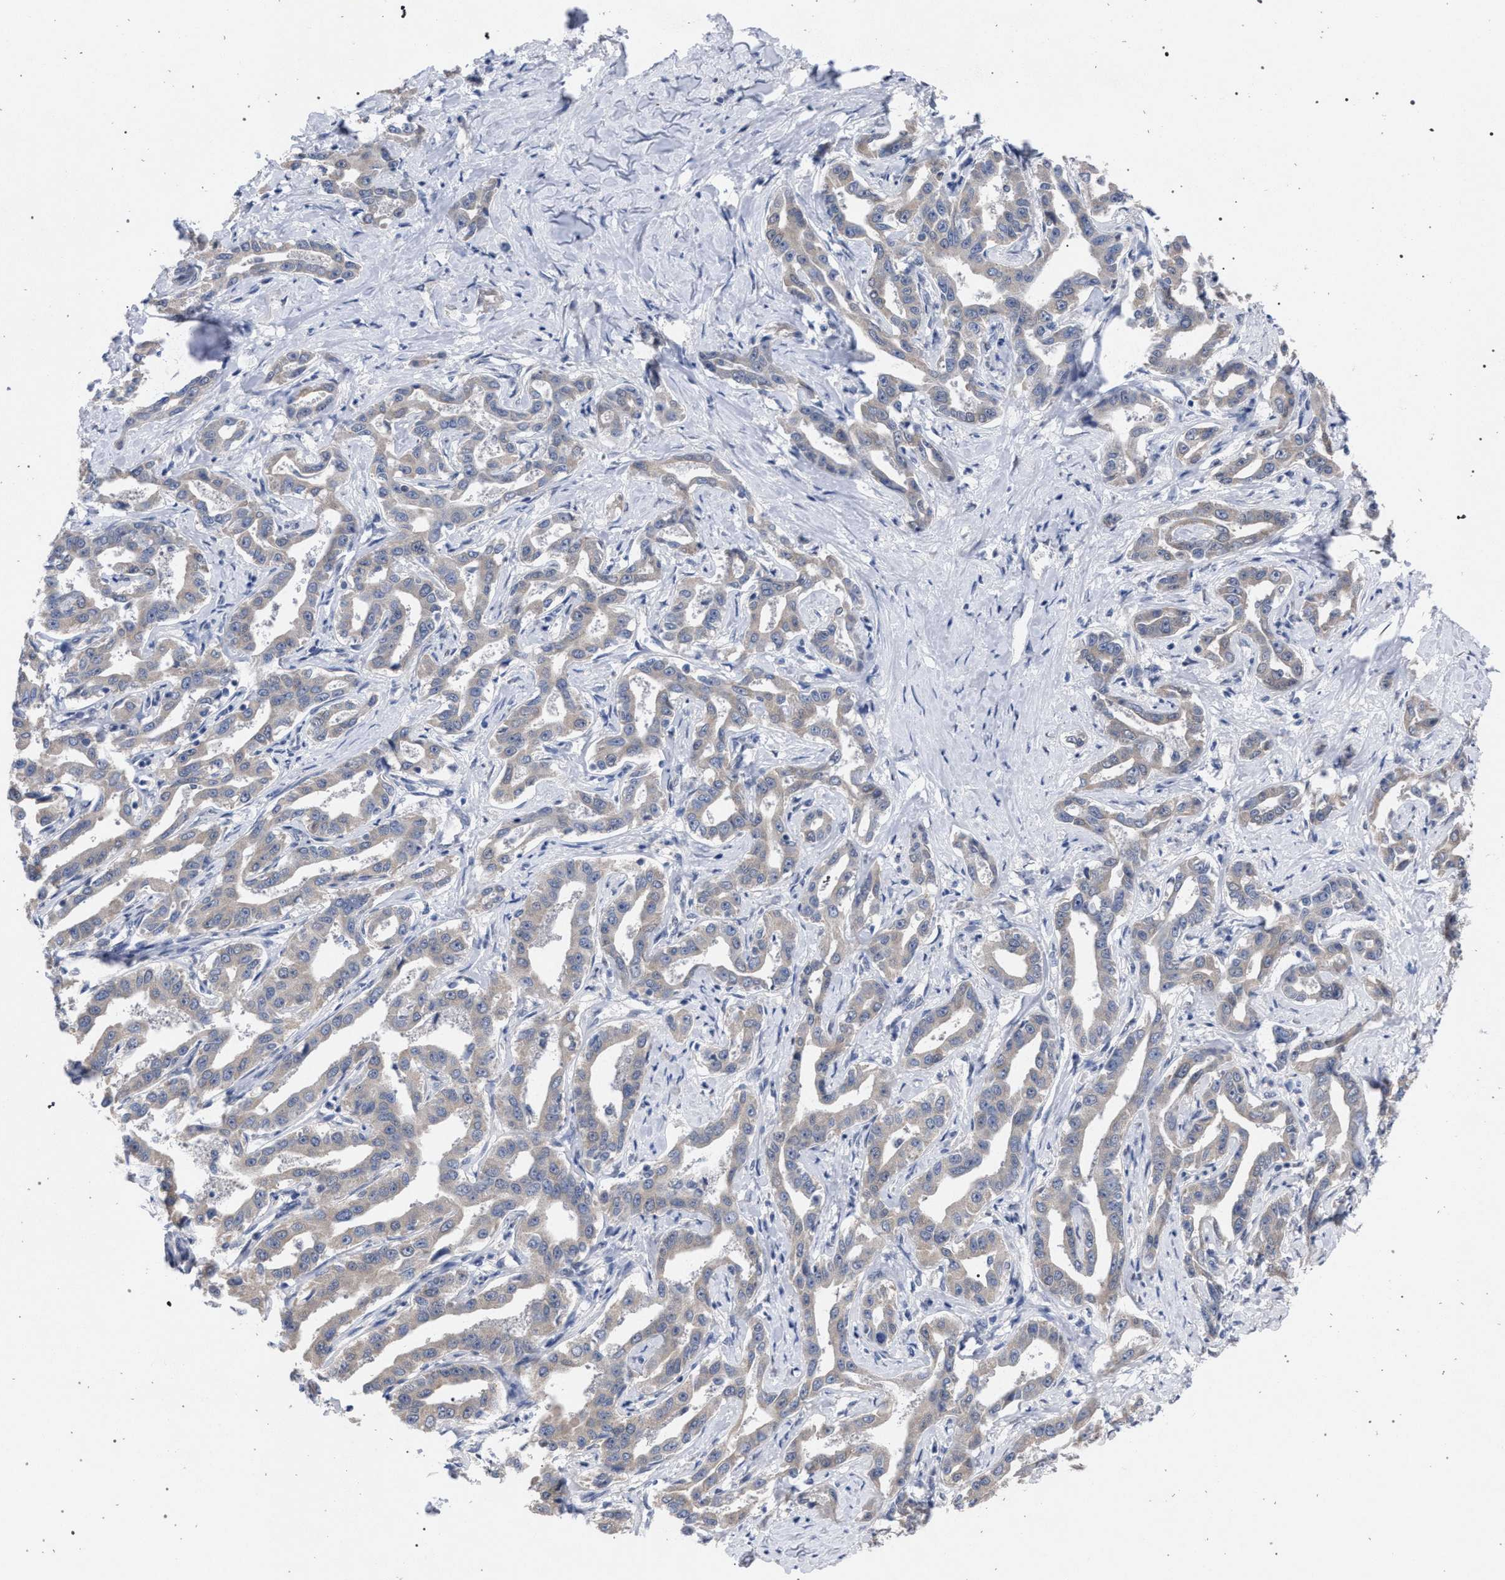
{"staining": {"intensity": "negative", "quantity": "none", "location": "none"}, "tissue": "liver cancer", "cell_type": "Tumor cells", "image_type": "cancer", "snomed": [{"axis": "morphology", "description": "Cholangiocarcinoma"}, {"axis": "topography", "description": "Liver"}], "caption": "The micrograph displays no significant expression in tumor cells of cholangiocarcinoma (liver). (IHC, brightfield microscopy, high magnification).", "gene": "GOLGA2", "patient": {"sex": "male", "age": 59}}